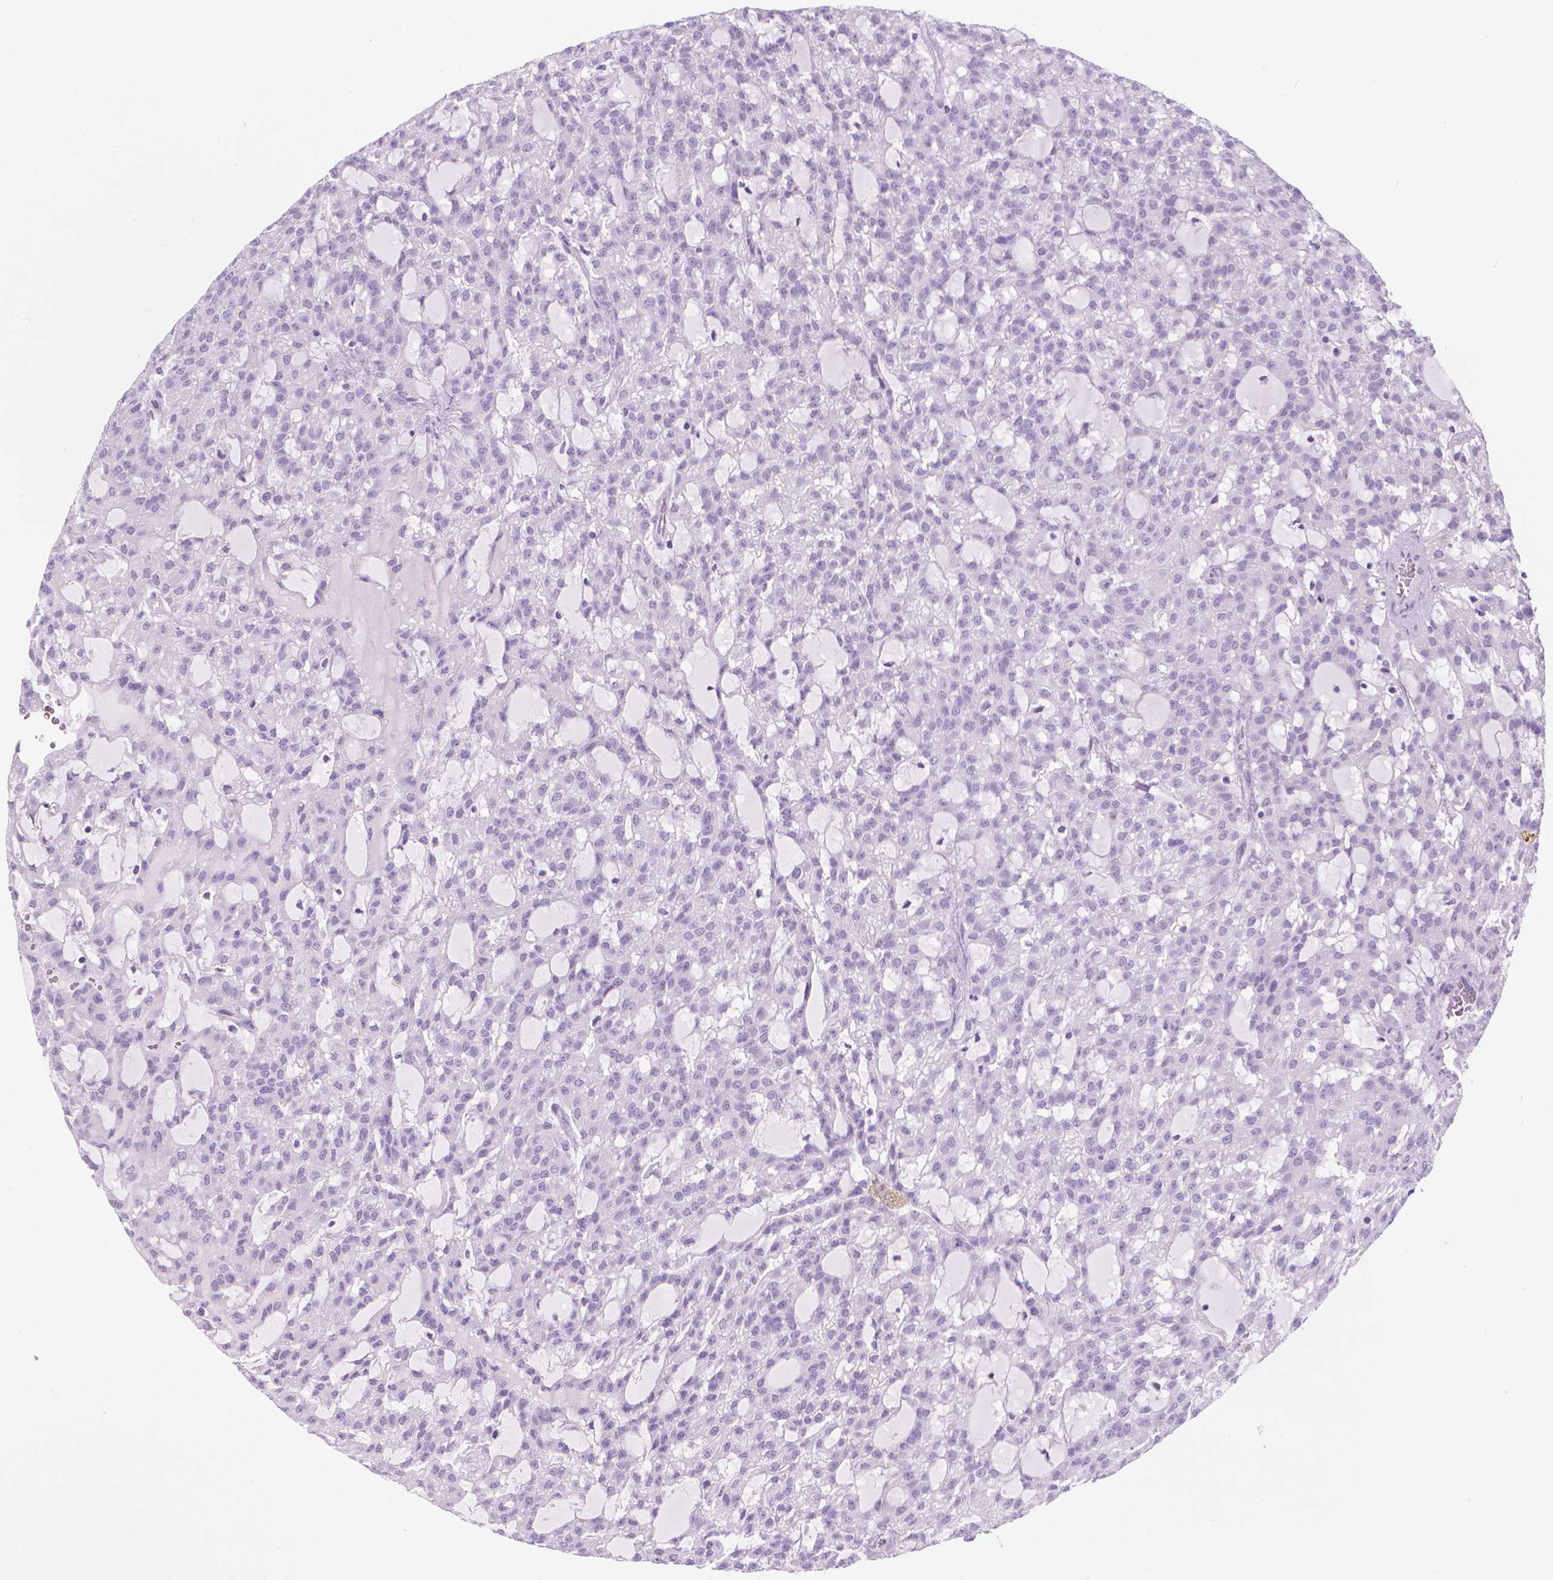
{"staining": {"intensity": "negative", "quantity": "none", "location": "none"}, "tissue": "renal cancer", "cell_type": "Tumor cells", "image_type": "cancer", "snomed": [{"axis": "morphology", "description": "Adenocarcinoma, NOS"}, {"axis": "topography", "description": "Kidney"}], "caption": "The micrograph exhibits no significant staining in tumor cells of renal cancer (adenocarcinoma).", "gene": "CFAP52", "patient": {"sex": "male", "age": 63}}